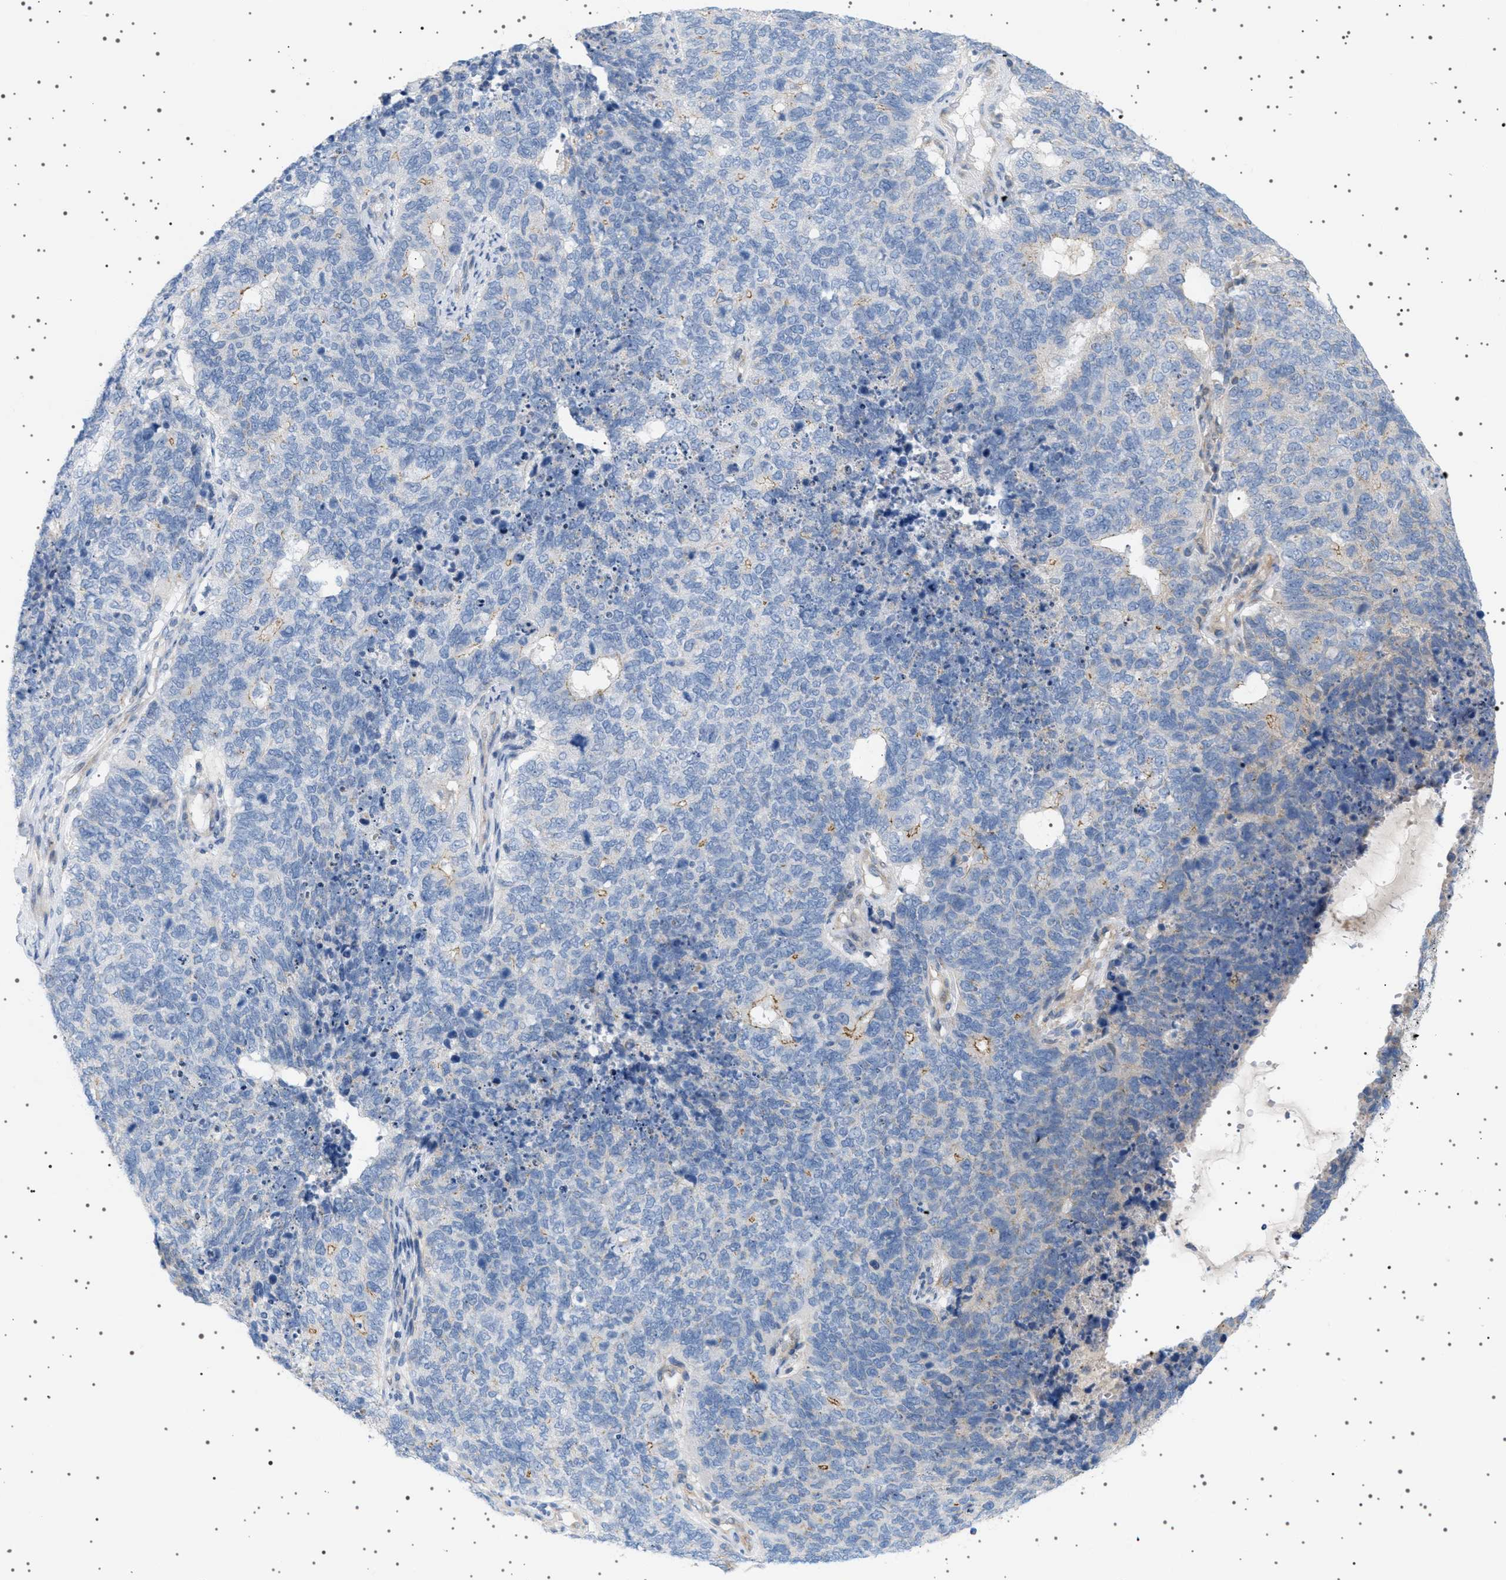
{"staining": {"intensity": "negative", "quantity": "none", "location": "none"}, "tissue": "cervical cancer", "cell_type": "Tumor cells", "image_type": "cancer", "snomed": [{"axis": "morphology", "description": "Squamous cell carcinoma, NOS"}, {"axis": "topography", "description": "Cervix"}], "caption": "An image of human cervical cancer (squamous cell carcinoma) is negative for staining in tumor cells.", "gene": "ADCY10", "patient": {"sex": "female", "age": 63}}